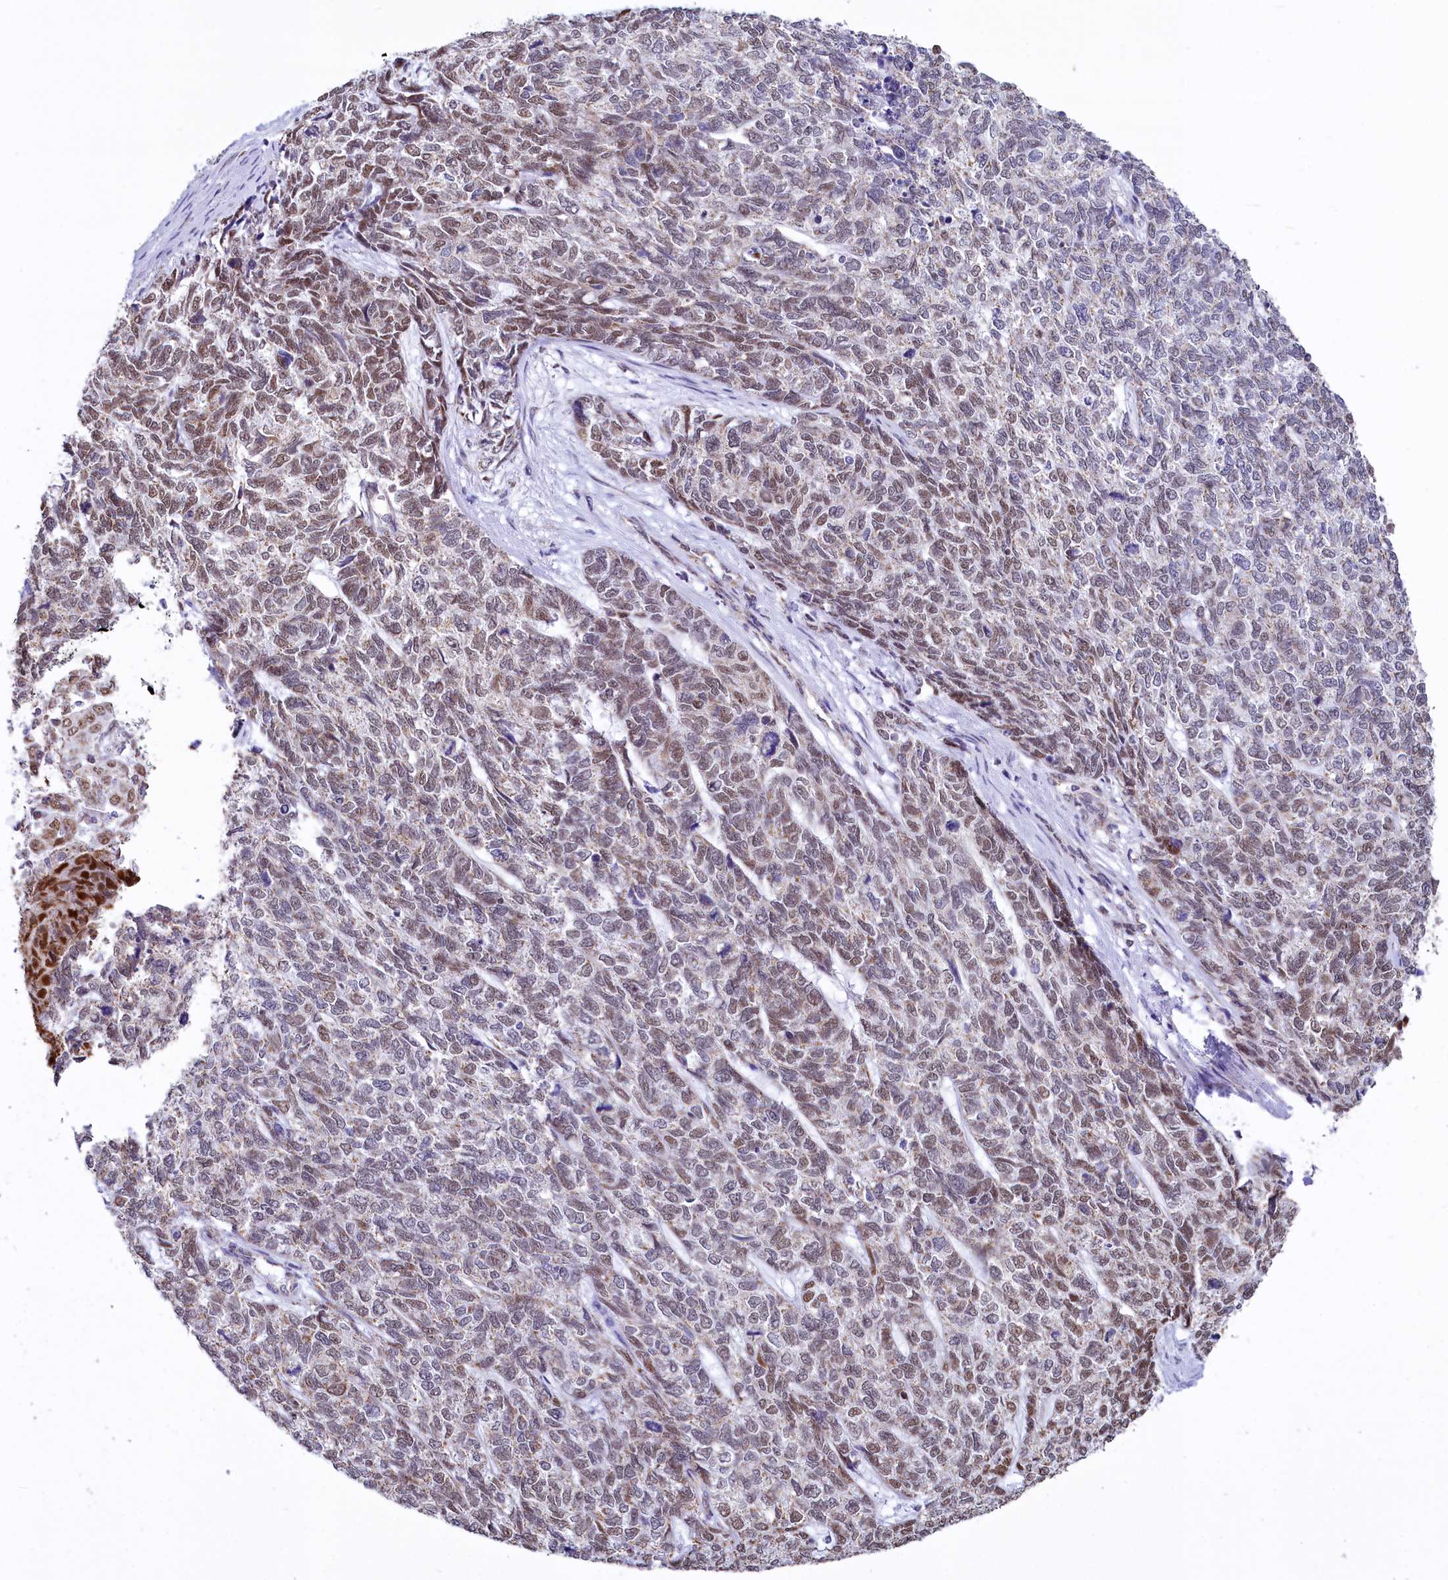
{"staining": {"intensity": "moderate", "quantity": "25%-75%", "location": "nuclear"}, "tissue": "cervical cancer", "cell_type": "Tumor cells", "image_type": "cancer", "snomed": [{"axis": "morphology", "description": "Squamous cell carcinoma, NOS"}, {"axis": "topography", "description": "Cervix"}], "caption": "Cervical squamous cell carcinoma stained with a protein marker demonstrates moderate staining in tumor cells.", "gene": "MORN3", "patient": {"sex": "female", "age": 63}}